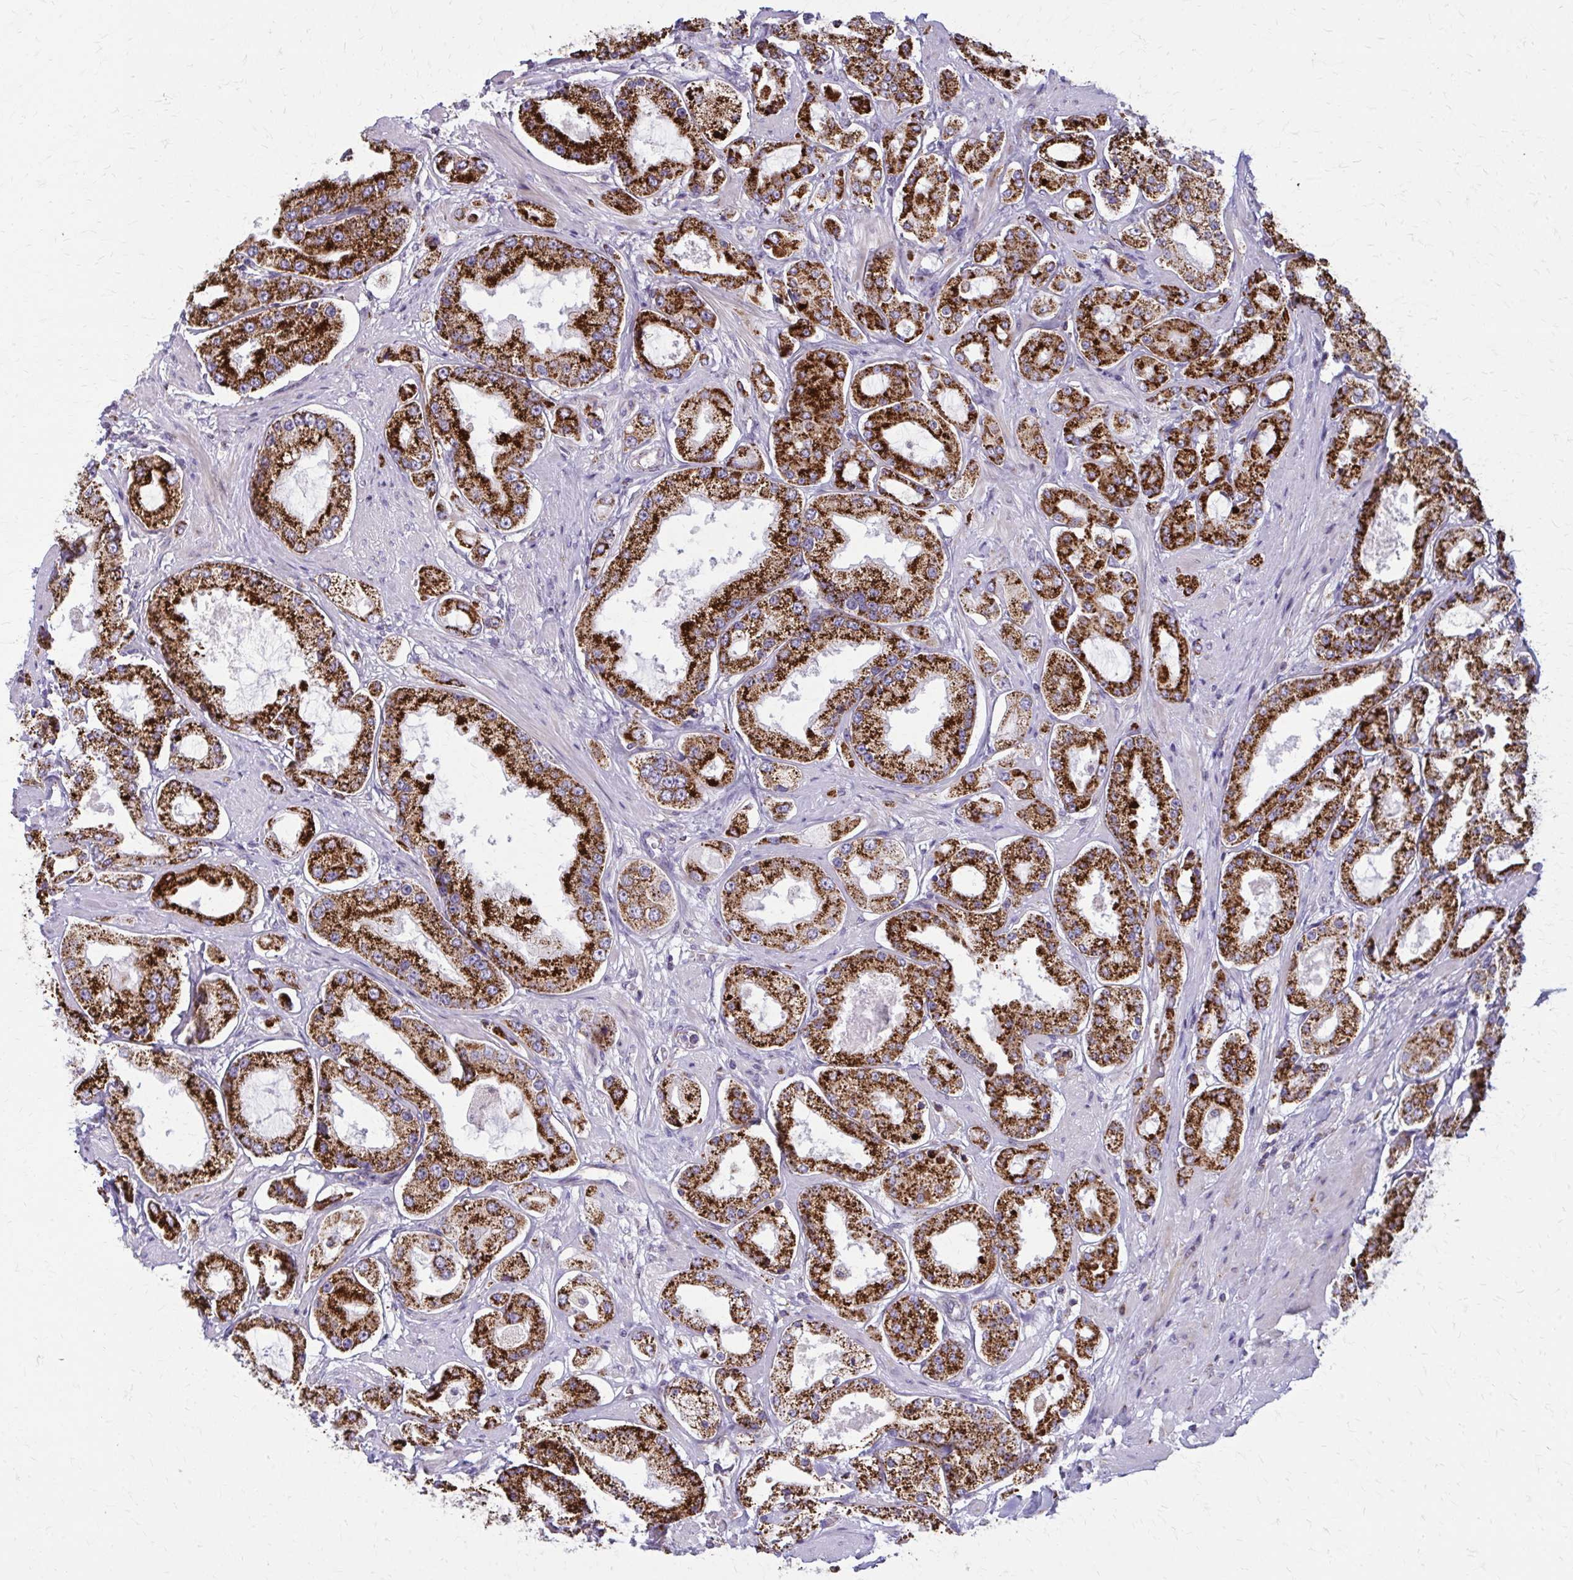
{"staining": {"intensity": "strong", "quantity": ">75%", "location": "cytoplasmic/membranous"}, "tissue": "prostate cancer", "cell_type": "Tumor cells", "image_type": "cancer", "snomed": [{"axis": "morphology", "description": "Adenocarcinoma, High grade"}, {"axis": "topography", "description": "Prostate"}], "caption": "Immunohistochemistry staining of prostate cancer, which displays high levels of strong cytoplasmic/membranous expression in approximately >75% of tumor cells indicating strong cytoplasmic/membranous protein staining. The staining was performed using DAB (3,3'-diaminobenzidine) (brown) for protein detection and nuclei were counterstained in hematoxylin (blue).", "gene": "TVP23A", "patient": {"sex": "male", "age": 69}}